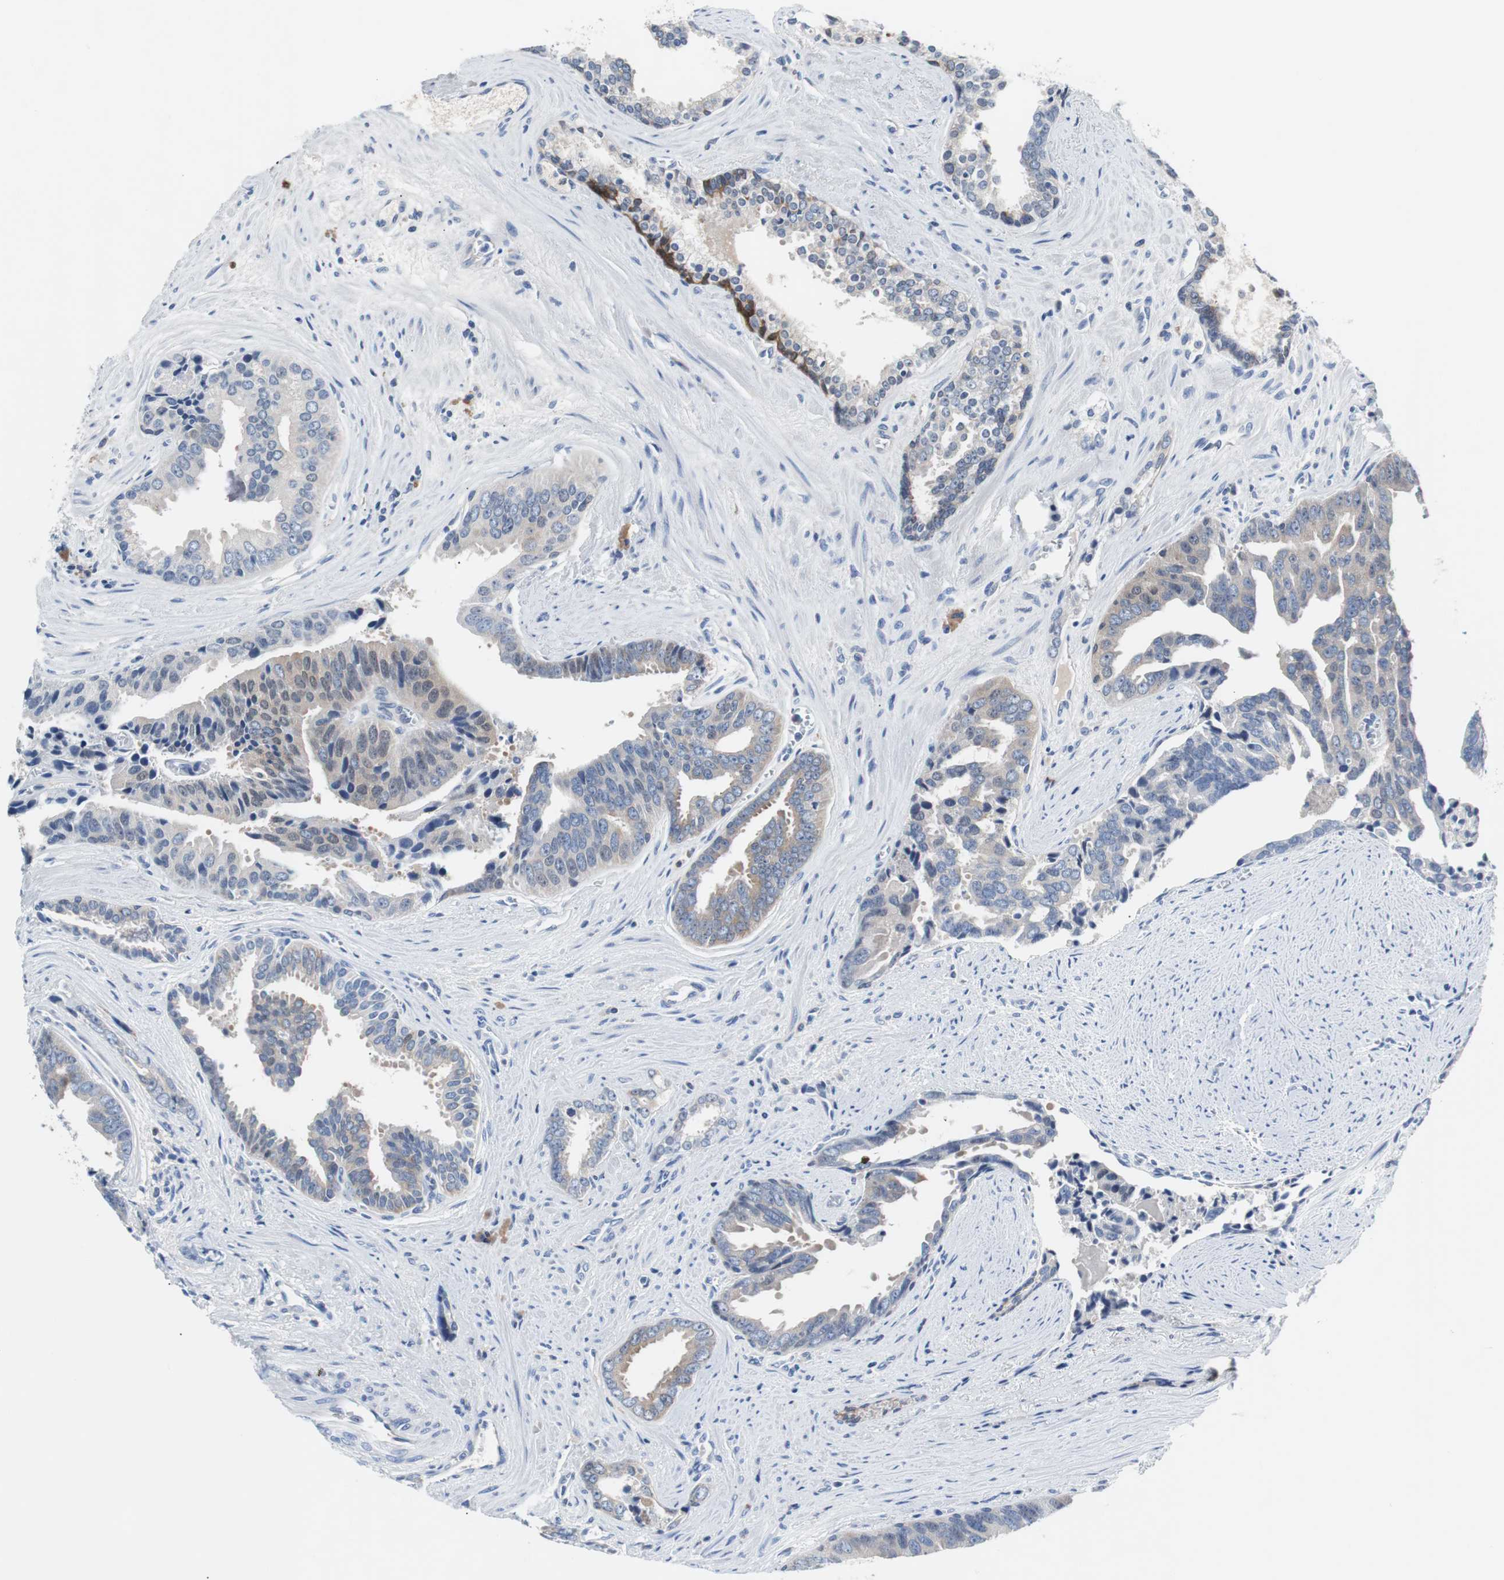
{"staining": {"intensity": "weak", "quantity": "25%-75%", "location": "cytoplasmic/membranous"}, "tissue": "prostate cancer", "cell_type": "Tumor cells", "image_type": "cancer", "snomed": [{"axis": "morphology", "description": "Adenocarcinoma, High grade"}, {"axis": "topography", "description": "Prostate"}], "caption": "Prostate high-grade adenocarcinoma was stained to show a protein in brown. There is low levels of weak cytoplasmic/membranous expression in about 25%-75% of tumor cells. (DAB (3,3'-diaminobenzidine) = brown stain, brightfield microscopy at high magnification).", "gene": "EEF2K", "patient": {"sex": "male", "age": 67}}